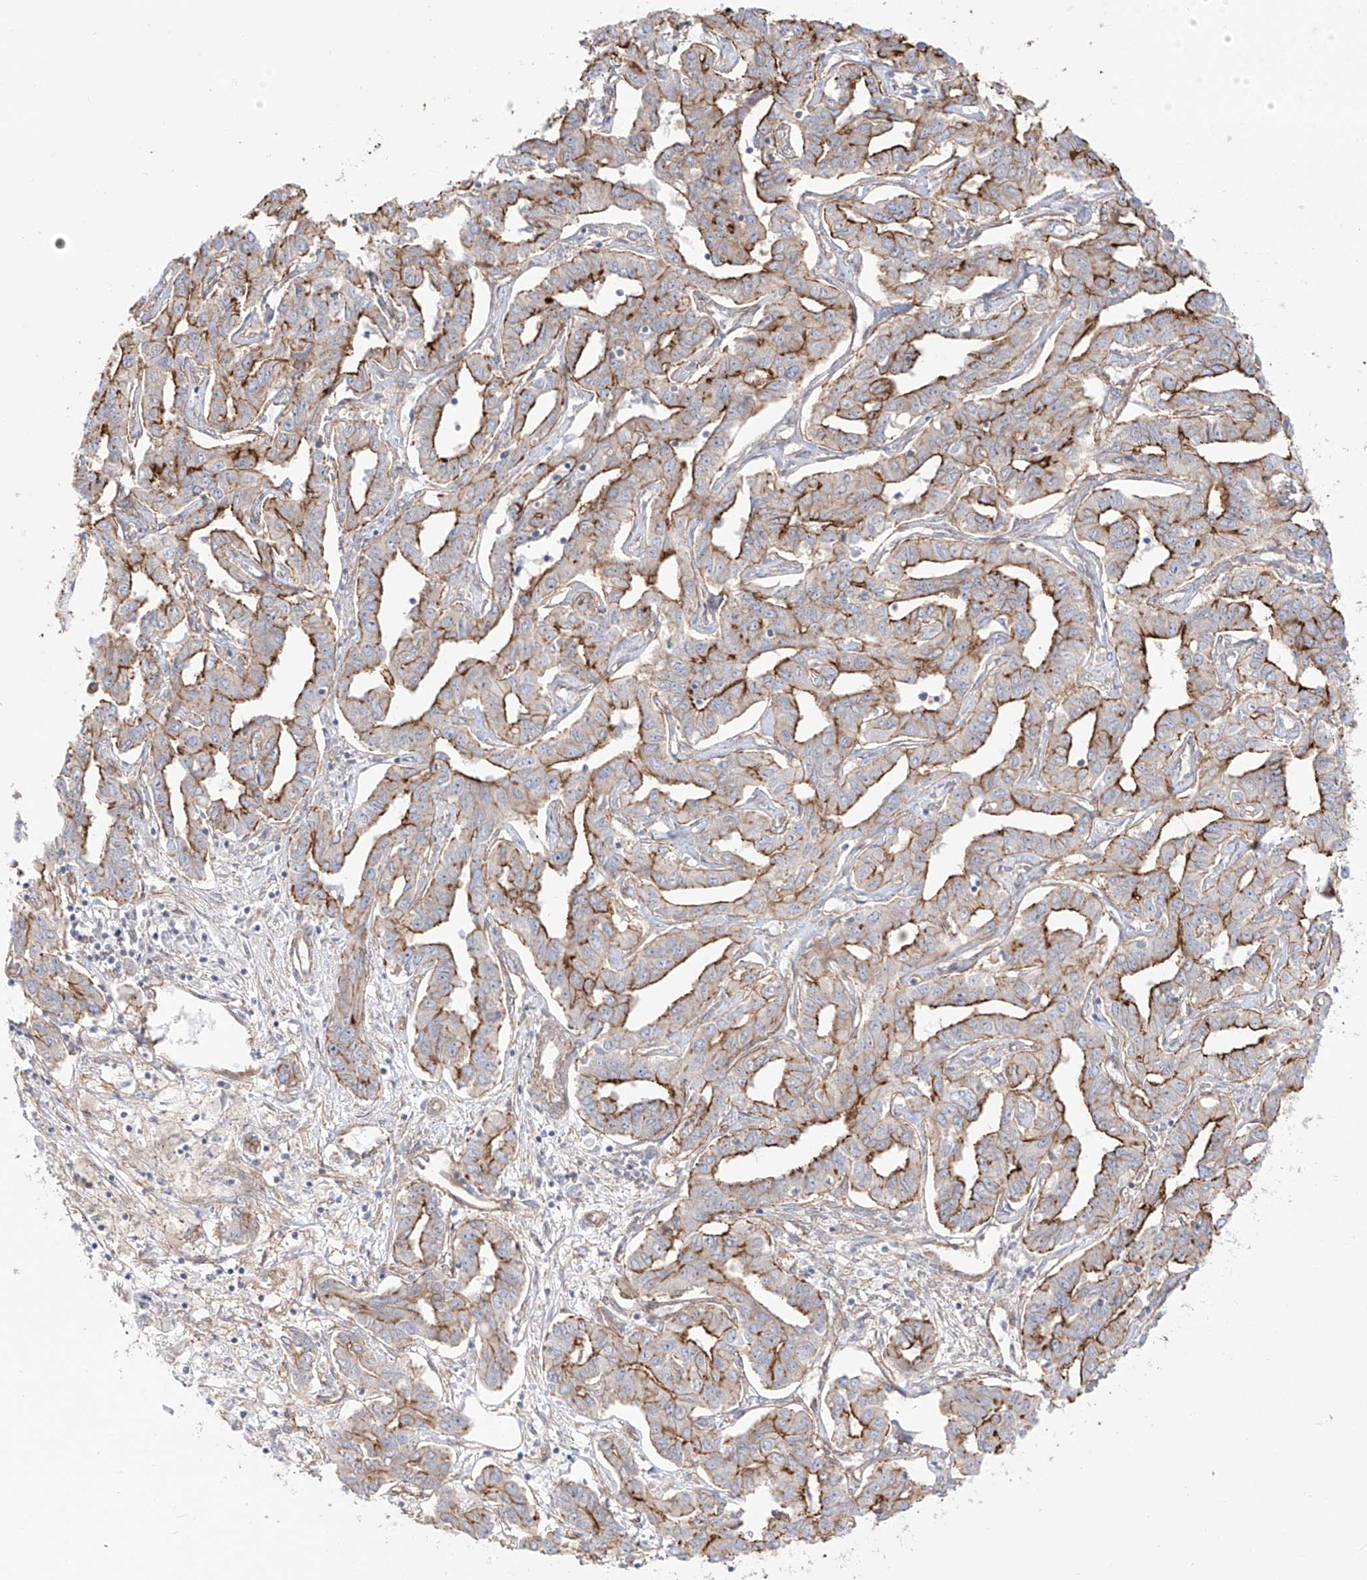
{"staining": {"intensity": "strong", "quantity": "25%-75%", "location": "cytoplasmic/membranous"}, "tissue": "liver cancer", "cell_type": "Tumor cells", "image_type": "cancer", "snomed": [{"axis": "morphology", "description": "Cholangiocarcinoma"}, {"axis": "topography", "description": "Liver"}], "caption": "Immunohistochemistry (IHC) of liver cholangiocarcinoma reveals high levels of strong cytoplasmic/membranous expression in about 25%-75% of tumor cells.", "gene": "ZNF180", "patient": {"sex": "male", "age": 59}}